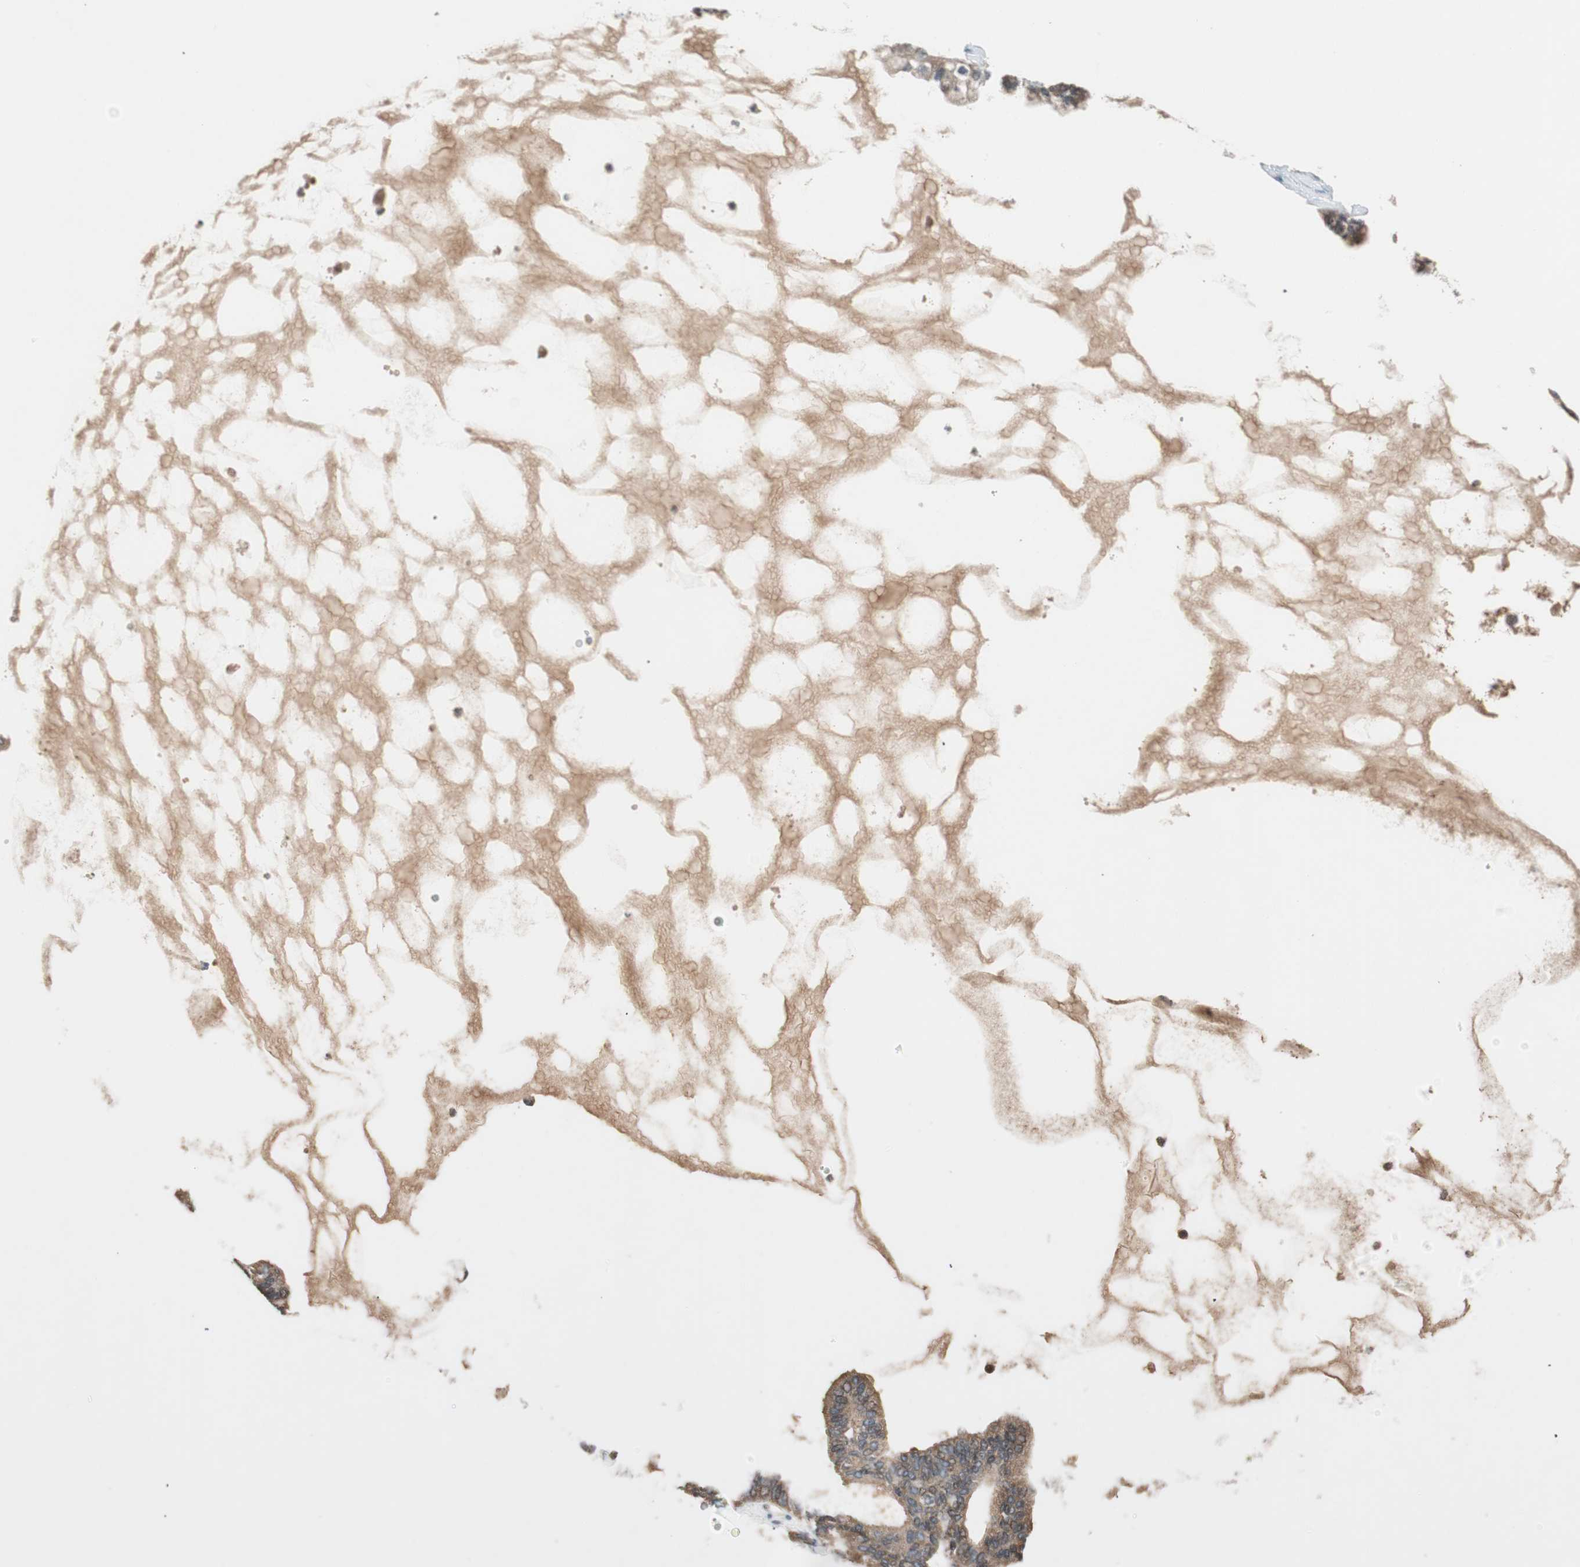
{"staining": {"intensity": "moderate", "quantity": ">75%", "location": "cytoplasmic/membranous"}, "tissue": "ovarian cancer", "cell_type": "Tumor cells", "image_type": "cancer", "snomed": [{"axis": "morphology", "description": "Carcinoma, NOS"}, {"axis": "morphology", "description": "Carcinoma, endometroid"}, {"axis": "topography", "description": "Ovary"}], "caption": "Immunohistochemical staining of human ovarian cancer (carcinoma) reveals moderate cytoplasmic/membranous protein expression in about >75% of tumor cells. The staining was performed using DAB, with brown indicating positive protein expression. Nuclei are stained blue with hematoxylin.", "gene": "GLB1", "patient": {"sex": "female", "age": 50}}